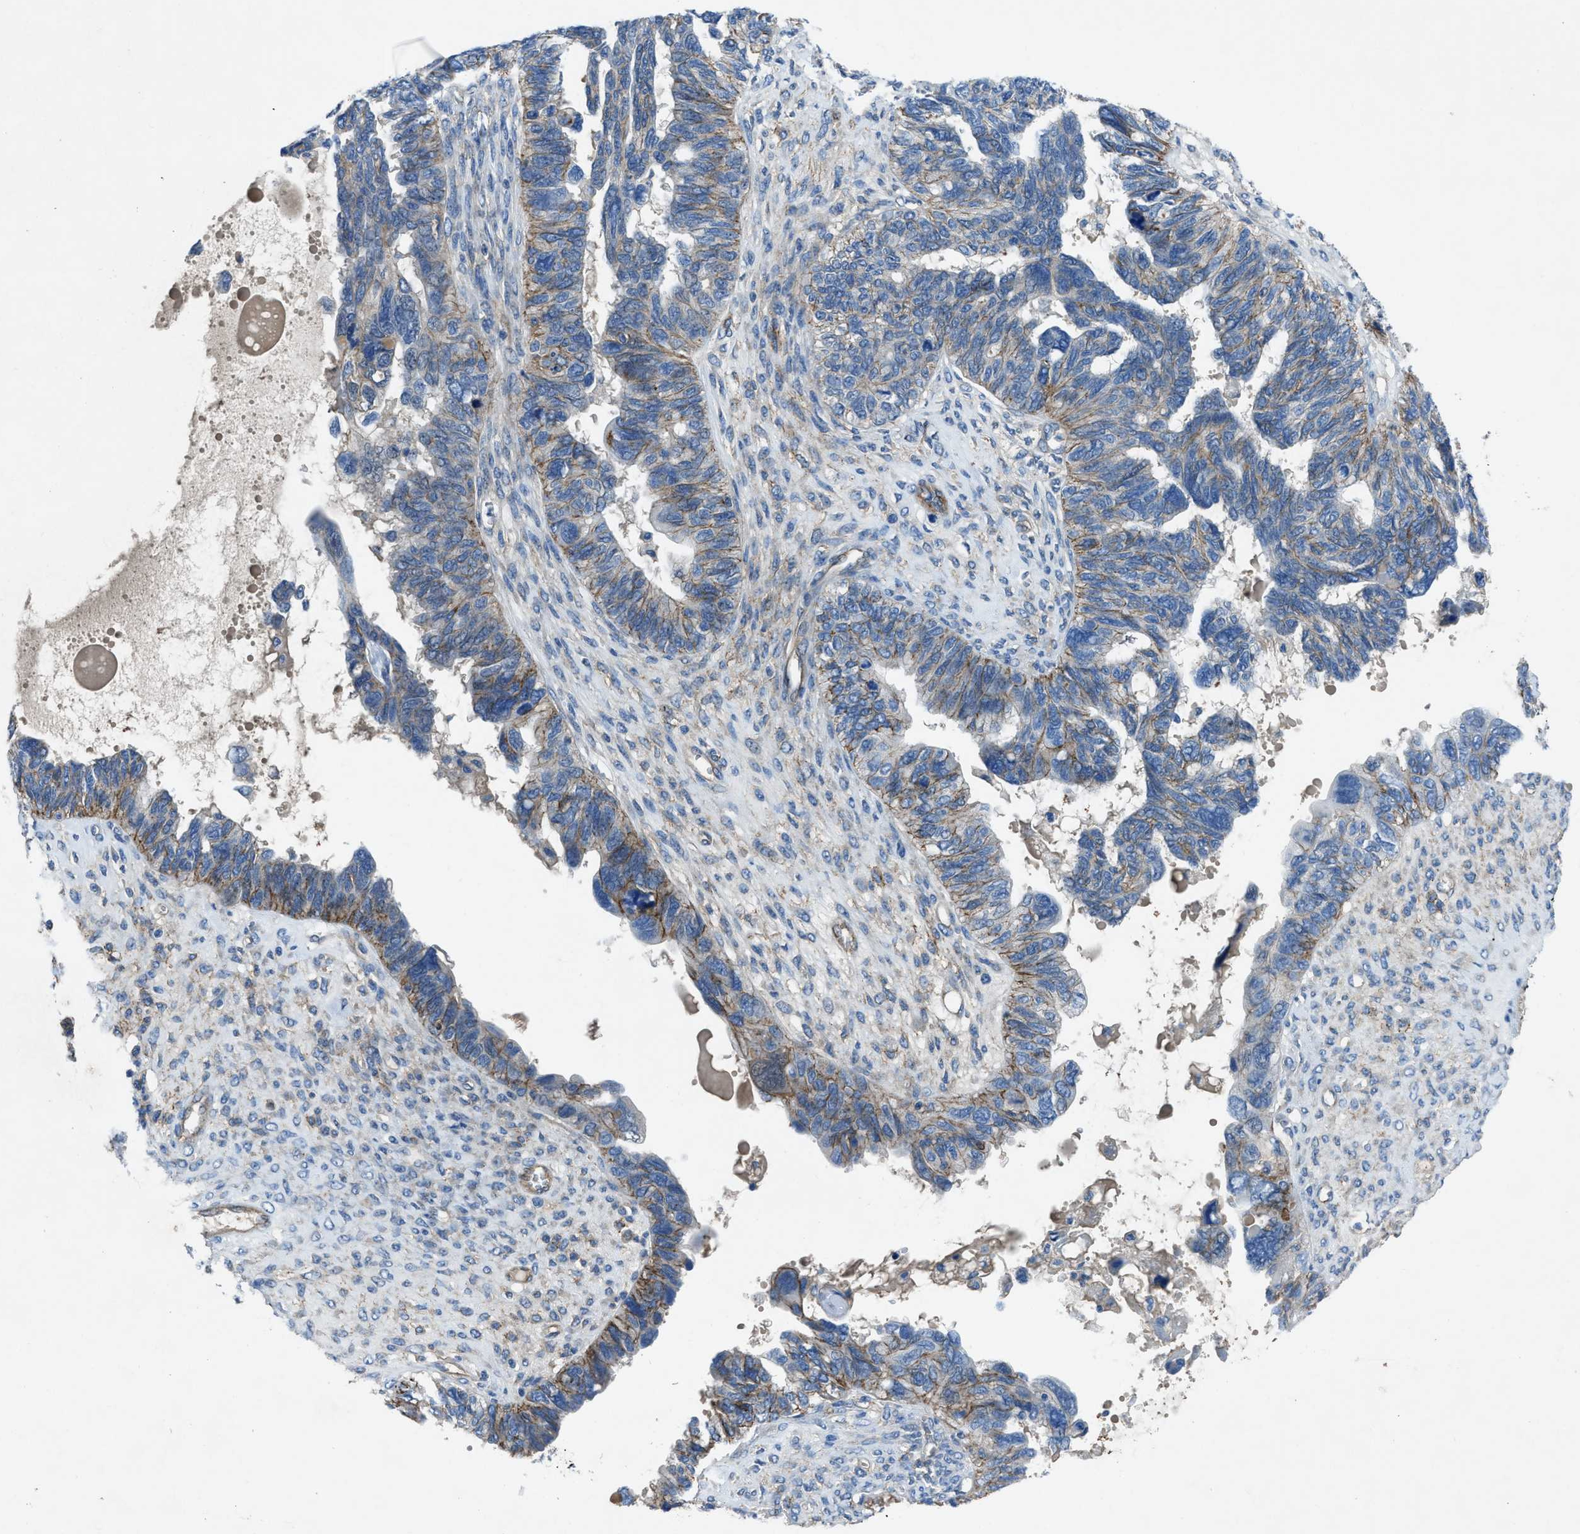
{"staining": {"intensity": "weak", "quantity": "25%-75%", "location": "cytoplasmic/membranous"}, "tissue": "ovarian cancer", "cell_type": "Tumor cells", "image_type": "cancer", "snomed": [{"axis": "morphology", "description": "Cystadenocarcinoma, serous, NOS"}, {"axis": "topography", "description": "Ovary"}], "caption": "Immunohistochemical staining of human ovarian cancer (serous cystadenocarcinoma) shows weak cytoplasmic/membranous protein positivity in approximately 25%-75% of tumor cells.", "gene": "PTGFRN", "patient": {"sex": "female", "age": 79}}